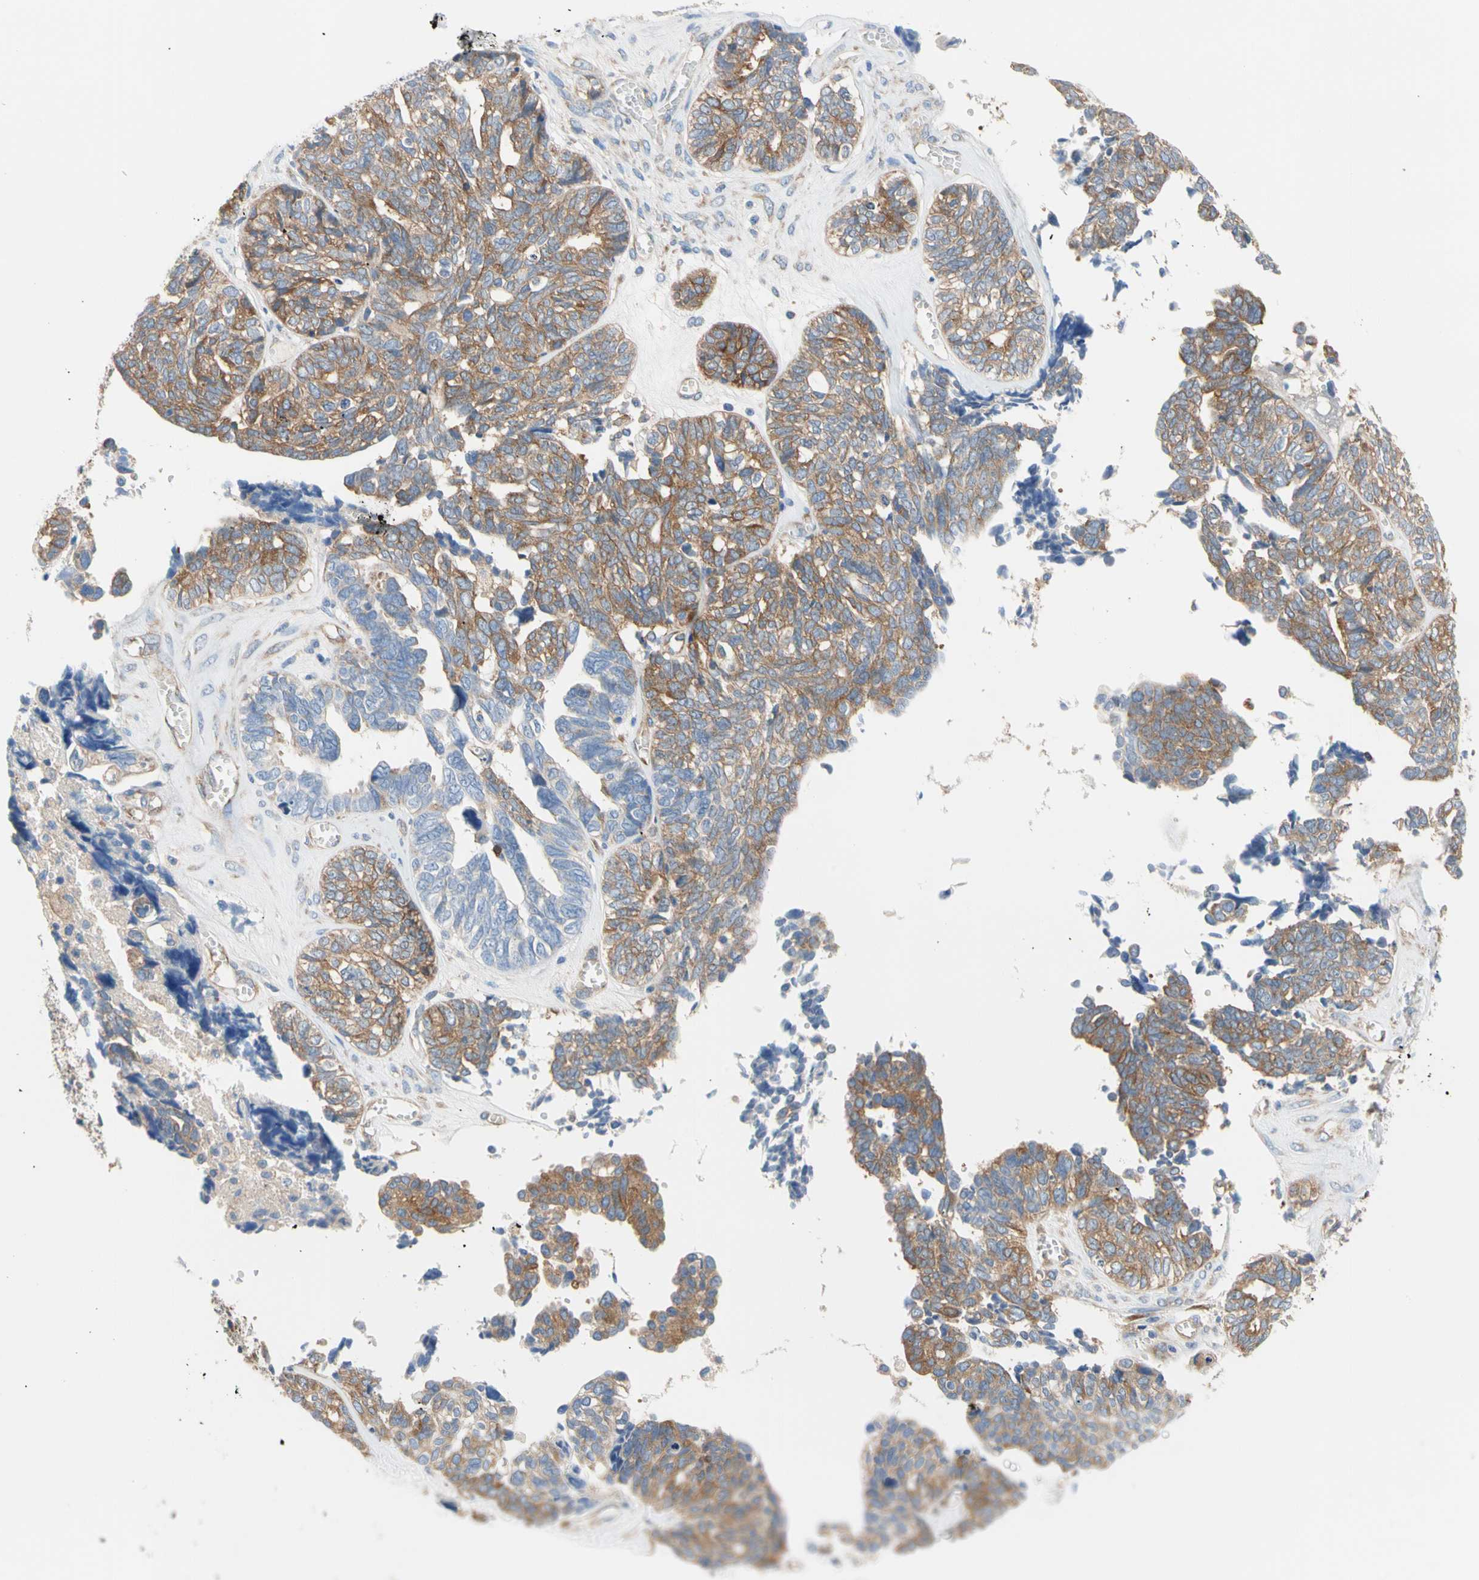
{"staining": {"intensity": "moderate", "quantity": ">75%", "location": "cytoplasmic/membranous"}, "tissue": "ovarian cancer", "cell_type": "Tumor cells", "image_type": "cancer", "snomed": [{"axis": "morphology", "description": "Cystadenocarcinoma, serous, NOS"}, {"axis": "topography", "description": "Ovary"}], "caption": "A high-resolution image shows immunohistochemistry staining of ovarian cancer, which shows moderate cytoplasmic/membranous positivity in about >75% of tumor cells.", "gene": "GPHN", "patient": {"sex": "female", "age": 79}}